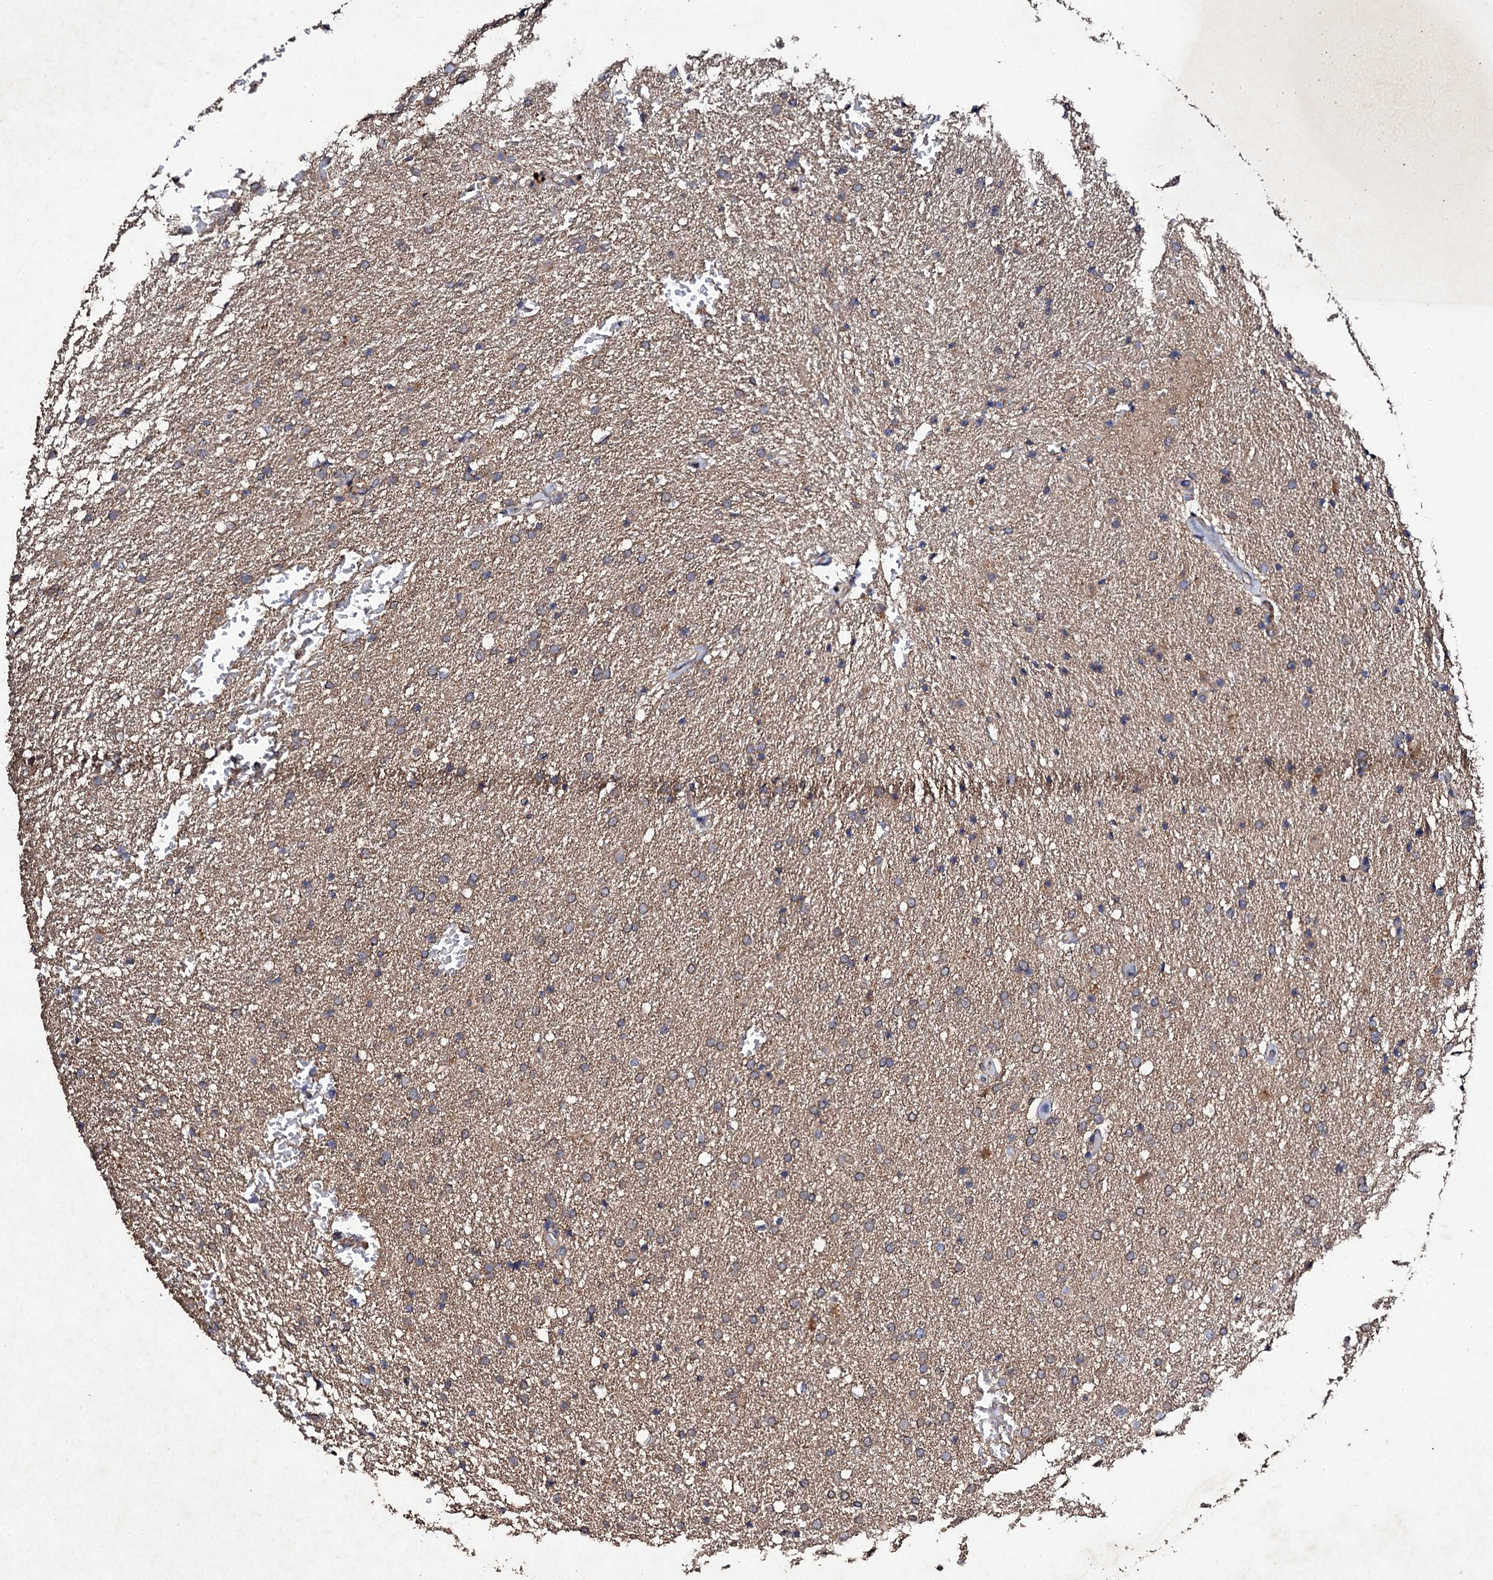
{"staining": {"intensity": "weak", "quantity": ">75%", "location": "cytoplasmic/membranous"}, "tissue": "glioma", "cell_type": "Tumor cells", "image_type": "cancer", "snomed": [{"axis": "morphology", "description": "Glioma, malignant, High grade"}, {"axis": "topography", "description": "Brain"}], "caption": "IHC of human glioma reveals low levels of weak cytoplasmic/membranous staining in approximately >75% of tumor cells.", "gene": "MOCOS", "patient": {"sex": "male", "age": 72}}